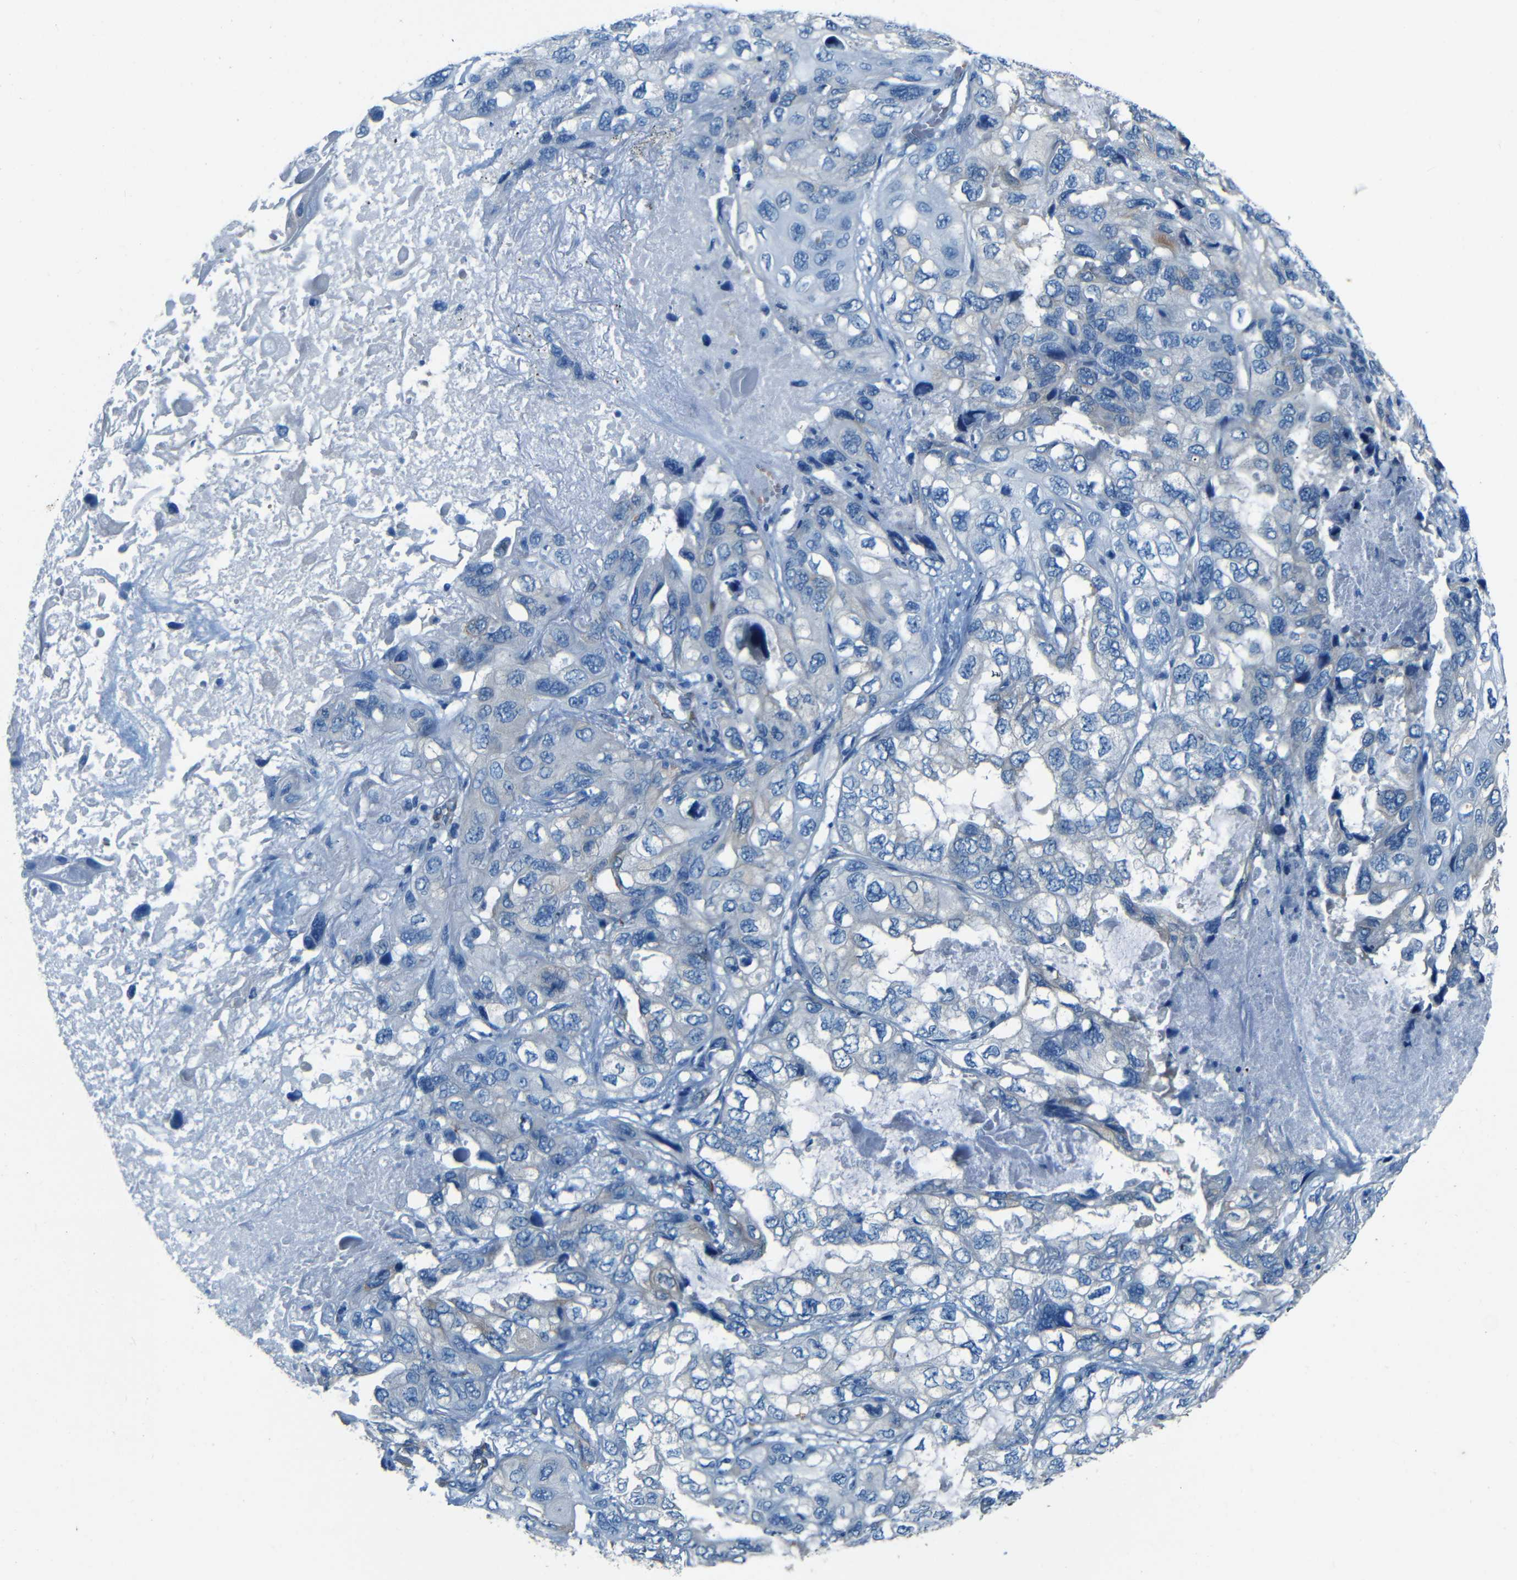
{"staining": {"intensity": "negative", "quantity": "none", "location": "none"}, "tissue": "lung cancer", "cell_type": "Tumor cells", "image_type": "cancer", "snomed": [{"axis": "morphology", "description": "Squamous cell carcinoma, NOS"}, {"axis": "topography", "description": "Lung"}], "caption": "A photomicrograph of lung cancer (squamous cell carcinoma) stained for a protein exhibits no brown staining in tumor cells. Brightfield microscopy of immunohistochemistry stained with DAB (3,3'-diaminobenzidine) (brown) and hematoxylin (blue), captured at high magnification.", "gene": "MAP2", "patient": {"sex": "female", "age": 73}}